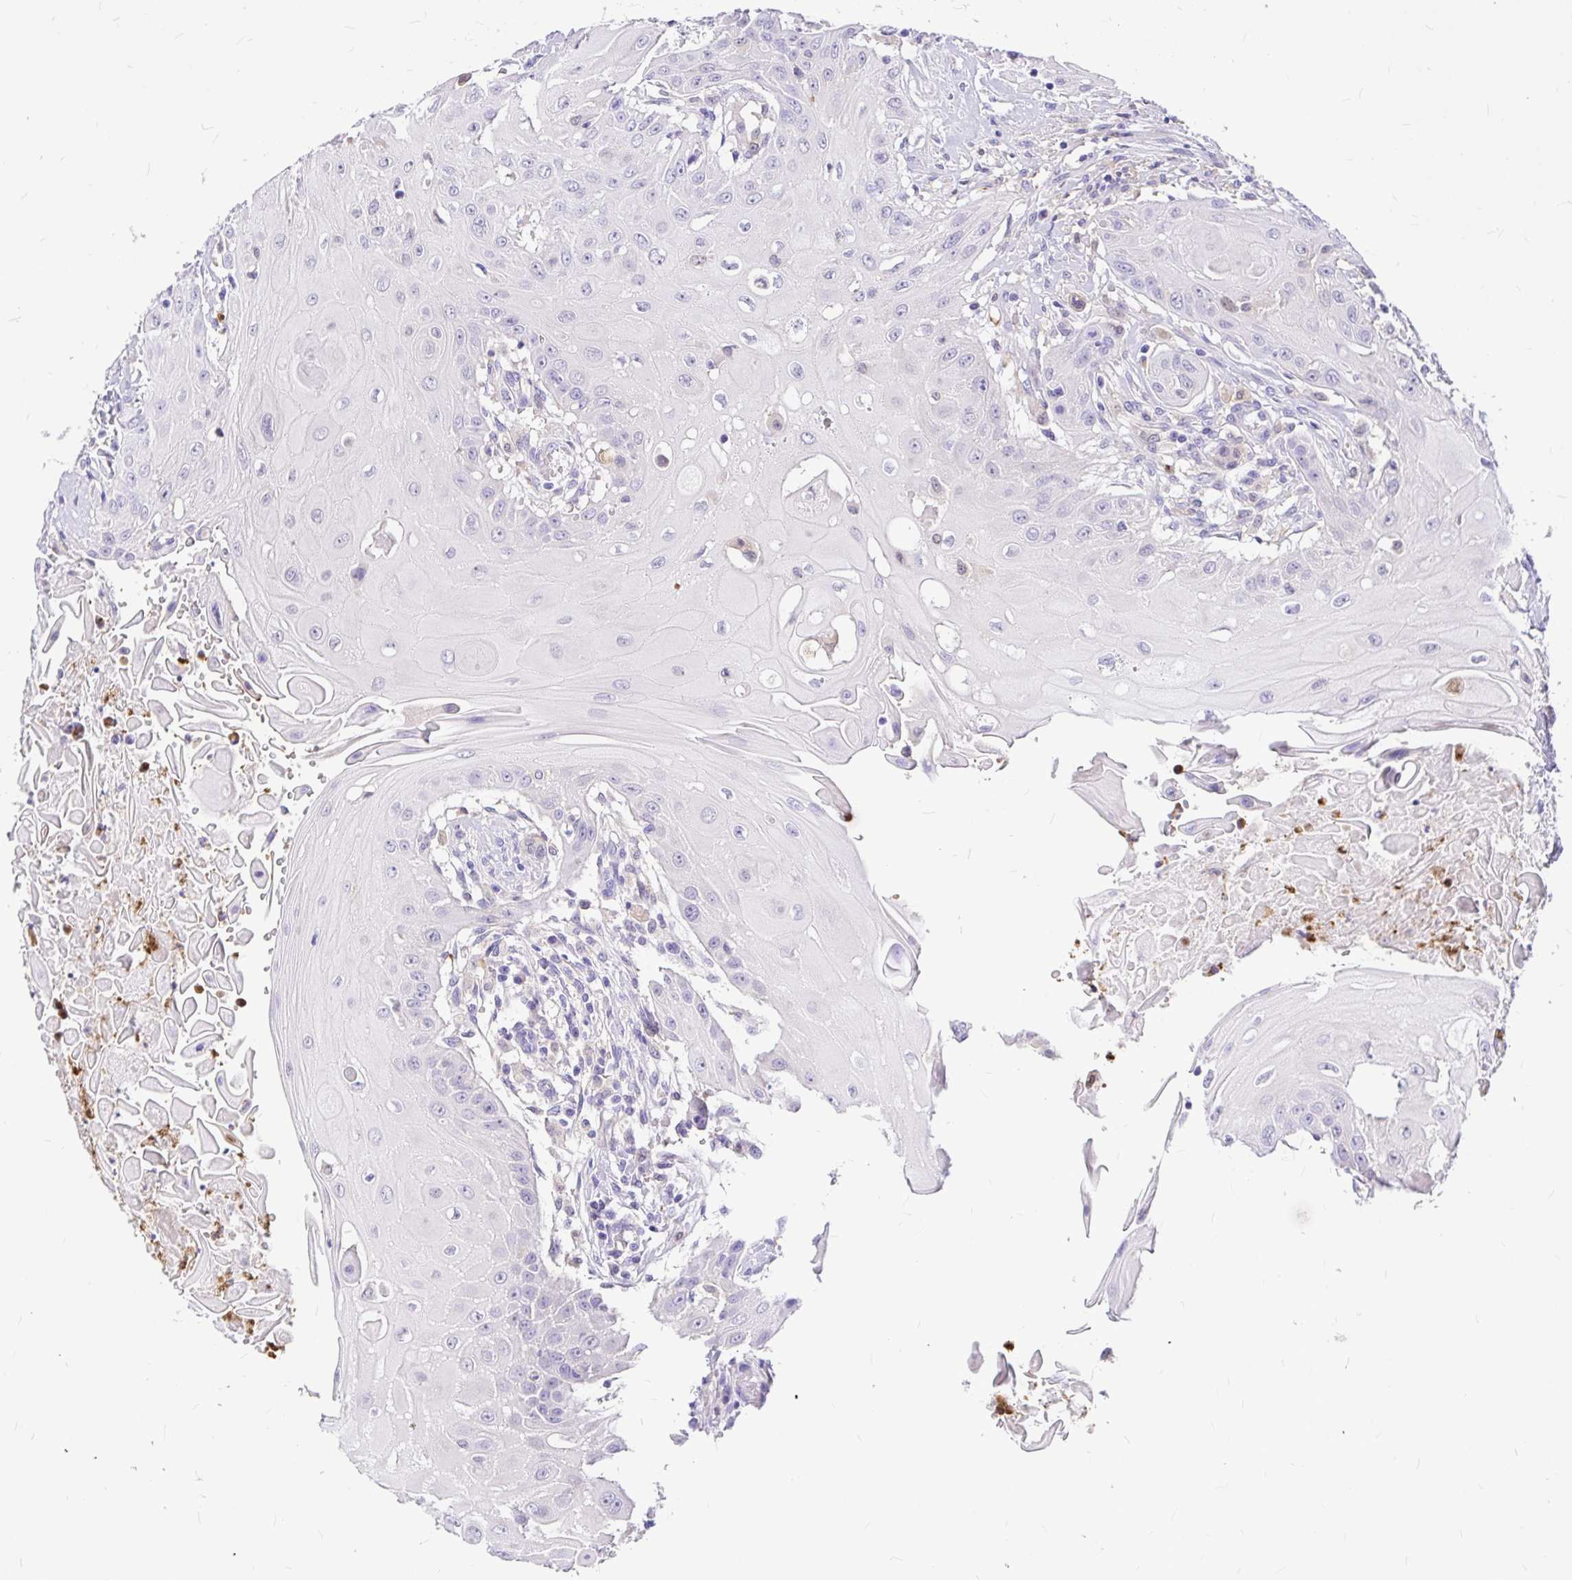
{"staining": {"intensity": "negative", "quantity": "none", "location": "none"}, "tissue": "head and neck cancer", "cell_type": "Tumor cells", "image_type": "cancer", "snomed": [{"axis": "morphology", "description": "Squamous cell carcinoma, NOS"}, {"axis": "topography", "description": "Oral tissue"}, {"axis": "topography", "description": "Head-Neck"}, {"axis": "topography", "description": "Neck, NOS"}], "caption": "Tumor cells show no significant expression in head and neck cancer (squamous cell carcinoma).", "gene": "CLEC1B", "patient": {"sex": "female", "age": 55}}